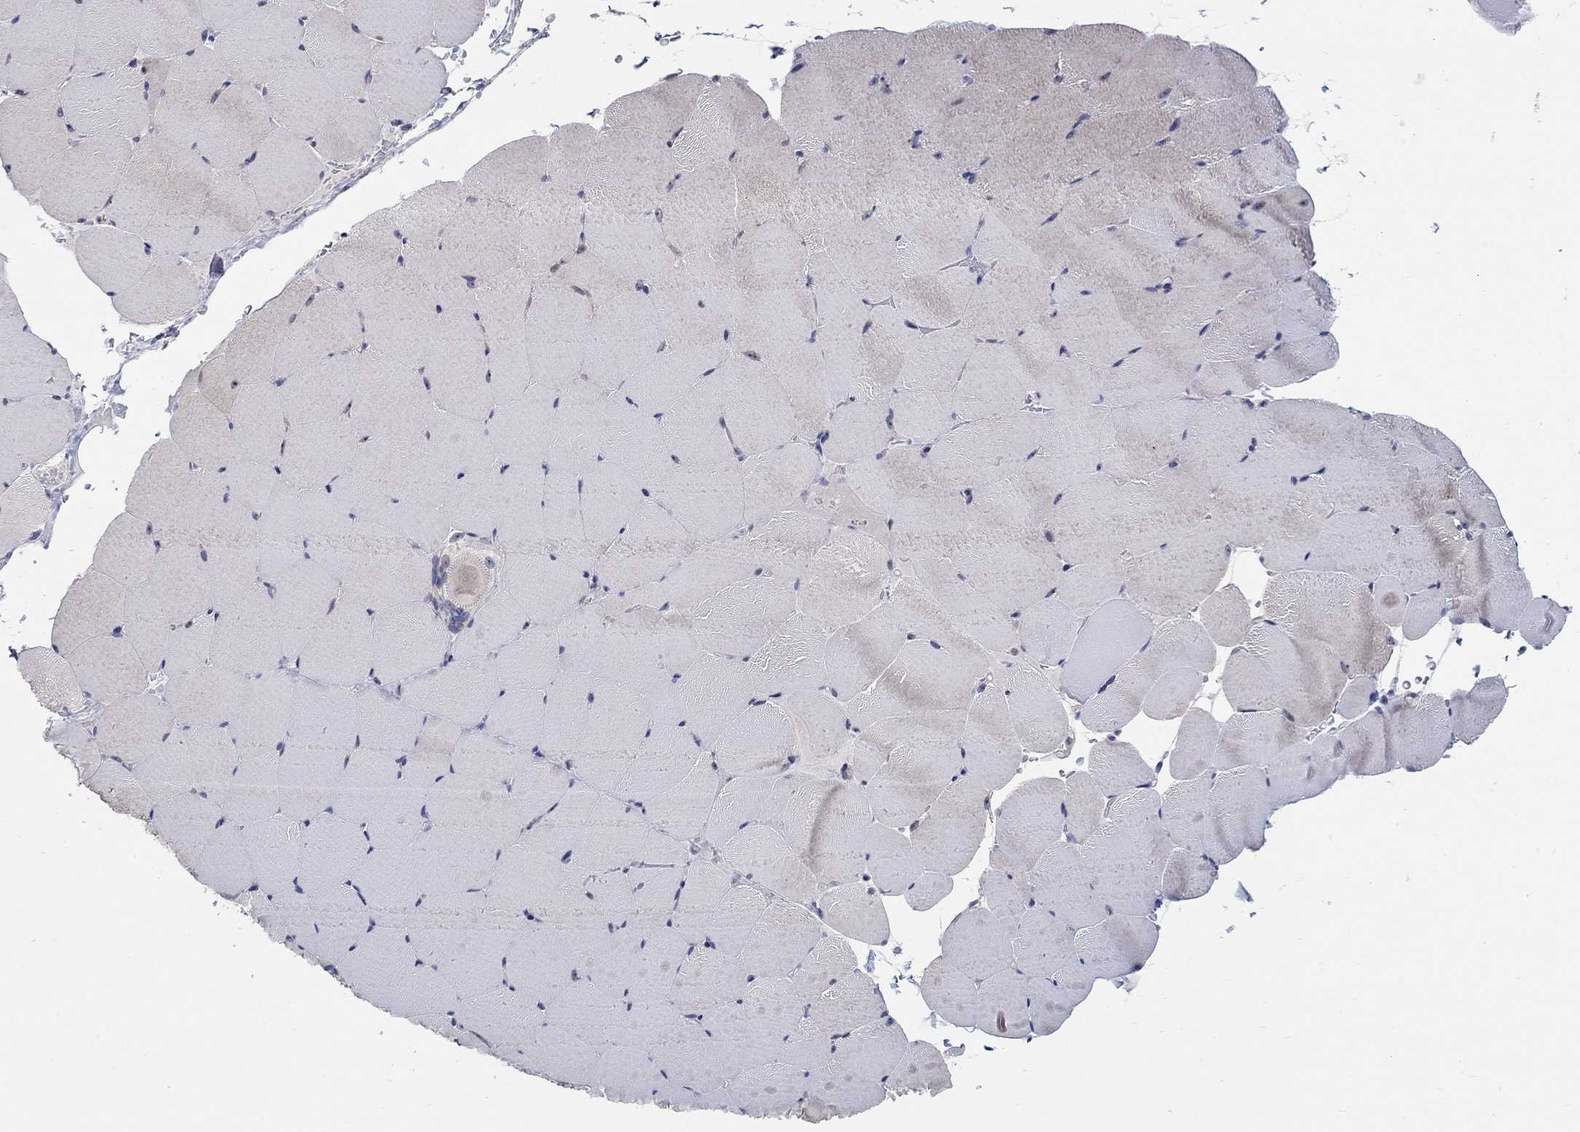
{"staining": {"intensity": "negative", "quantity": "none", "location": "none"}, "tissue": "skeletal muscle", "cell_type": "Myocytes", "image_type": "normal", "snomed": [{"axis": "morphology", "description": "Normal tissue, NOS"}, {"axis": "topography", "description": "Skeletal muscle"}], "caption": "Immunohistochemical staining of normal skeletal muscle displays no significant staining in myocytes. (DAB immunohistochemistry, high magnification).", "gene": "SMIM18", "patient": {"sex": "female", "age": 37}}